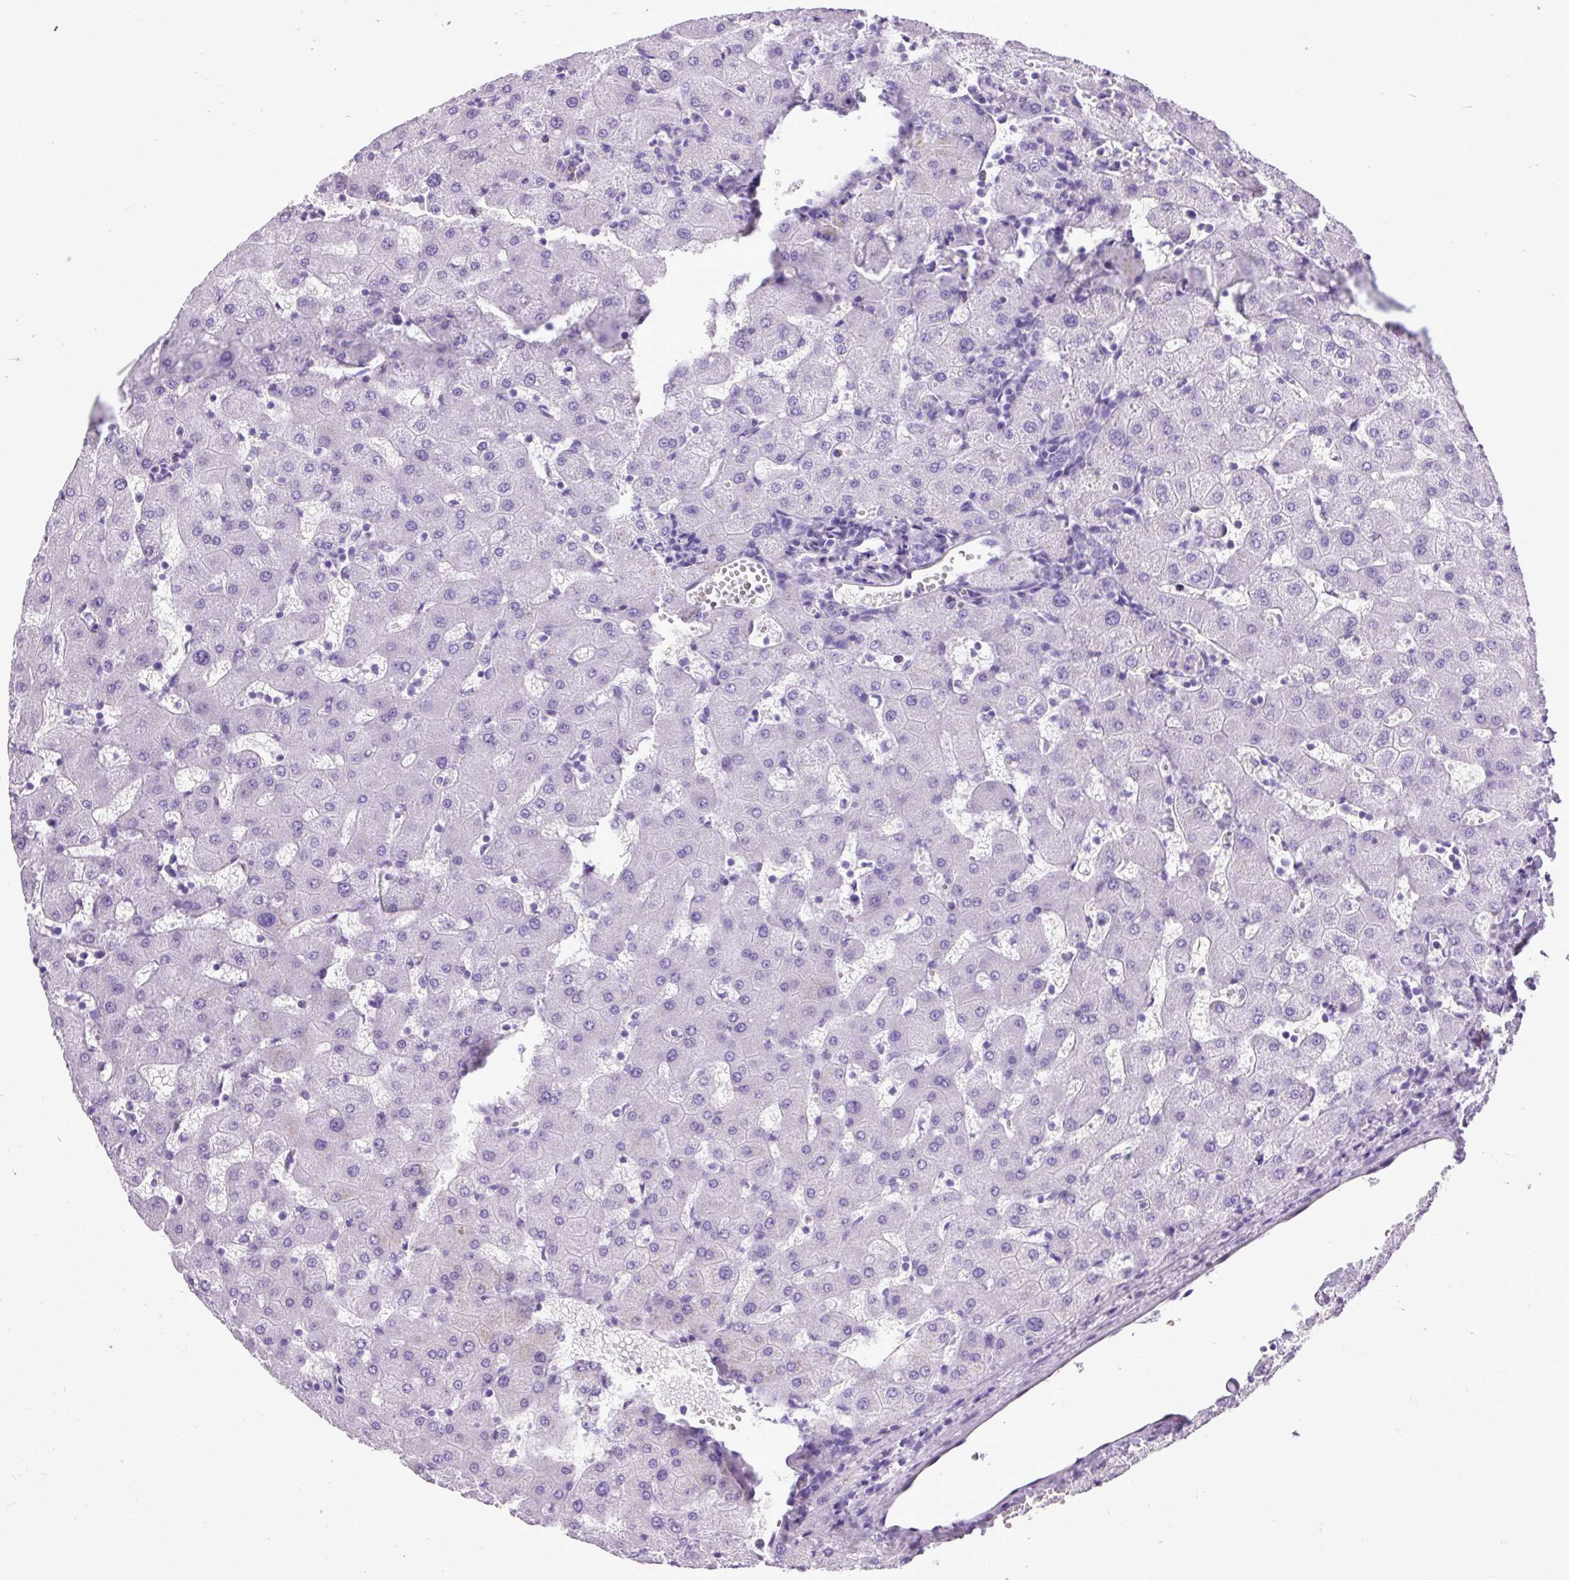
{"staining": {"intensity": "negative", "quantity": "none", "location": "none"}, "tissue": "liver", "cell_type": "Cholangiocytes", "image_type": "normal", "snomed": [{"axis": "morphology", "description": "Normal tissue, NOS"}, {"axis": "topography", "description": "Liver"}], "caption": "Unremarkable liver was stained to show a protein in brown. There is no significant staining in cholangiocytes. (DAB immunohistochemistry visualized using brightfield microscopy, high magnification).", "gene": "DPP6", "patient": {"sex": "female", "age": 63}}